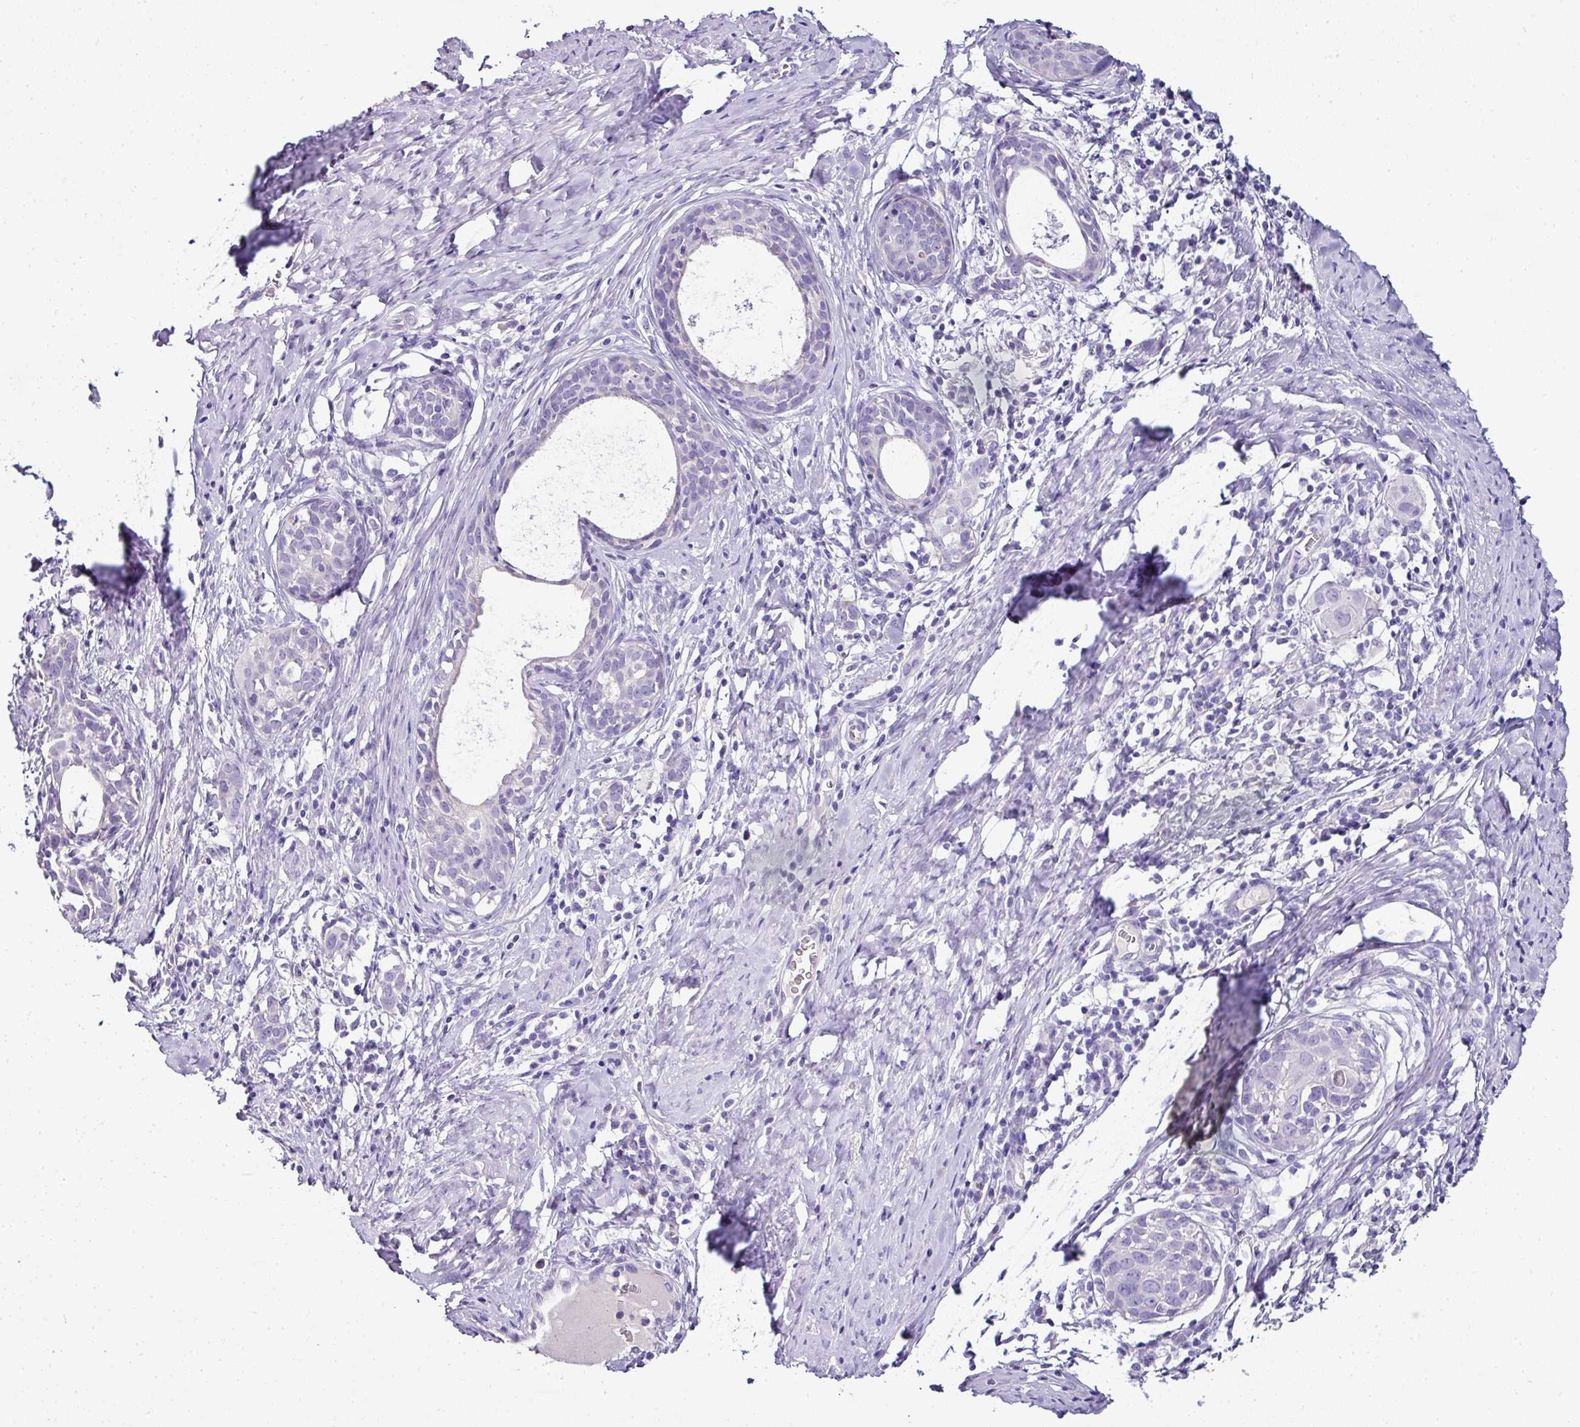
{"staining": {"intensity": "negative", "quantity": "none", "location": "none"}, "tissue": "cervical cancer", "cell_type": "Tumor cells", "image_type": "cancer", "snomed": [{"axis": "morphology", "description": "Squamous cell carcinoma, NOS"}, {"axis": "topography", "description": "Cervix"}], "caption": "An immunohistochemistry (IHC) photomicrograph of cervical cancer (squamous cell carcinoma) is shown. There is no staining in tumor cells of cervical cancer (squamous cell carcinoma).", "gene": "NAPSA", "patient": {"sex": "female", "age": 52}}